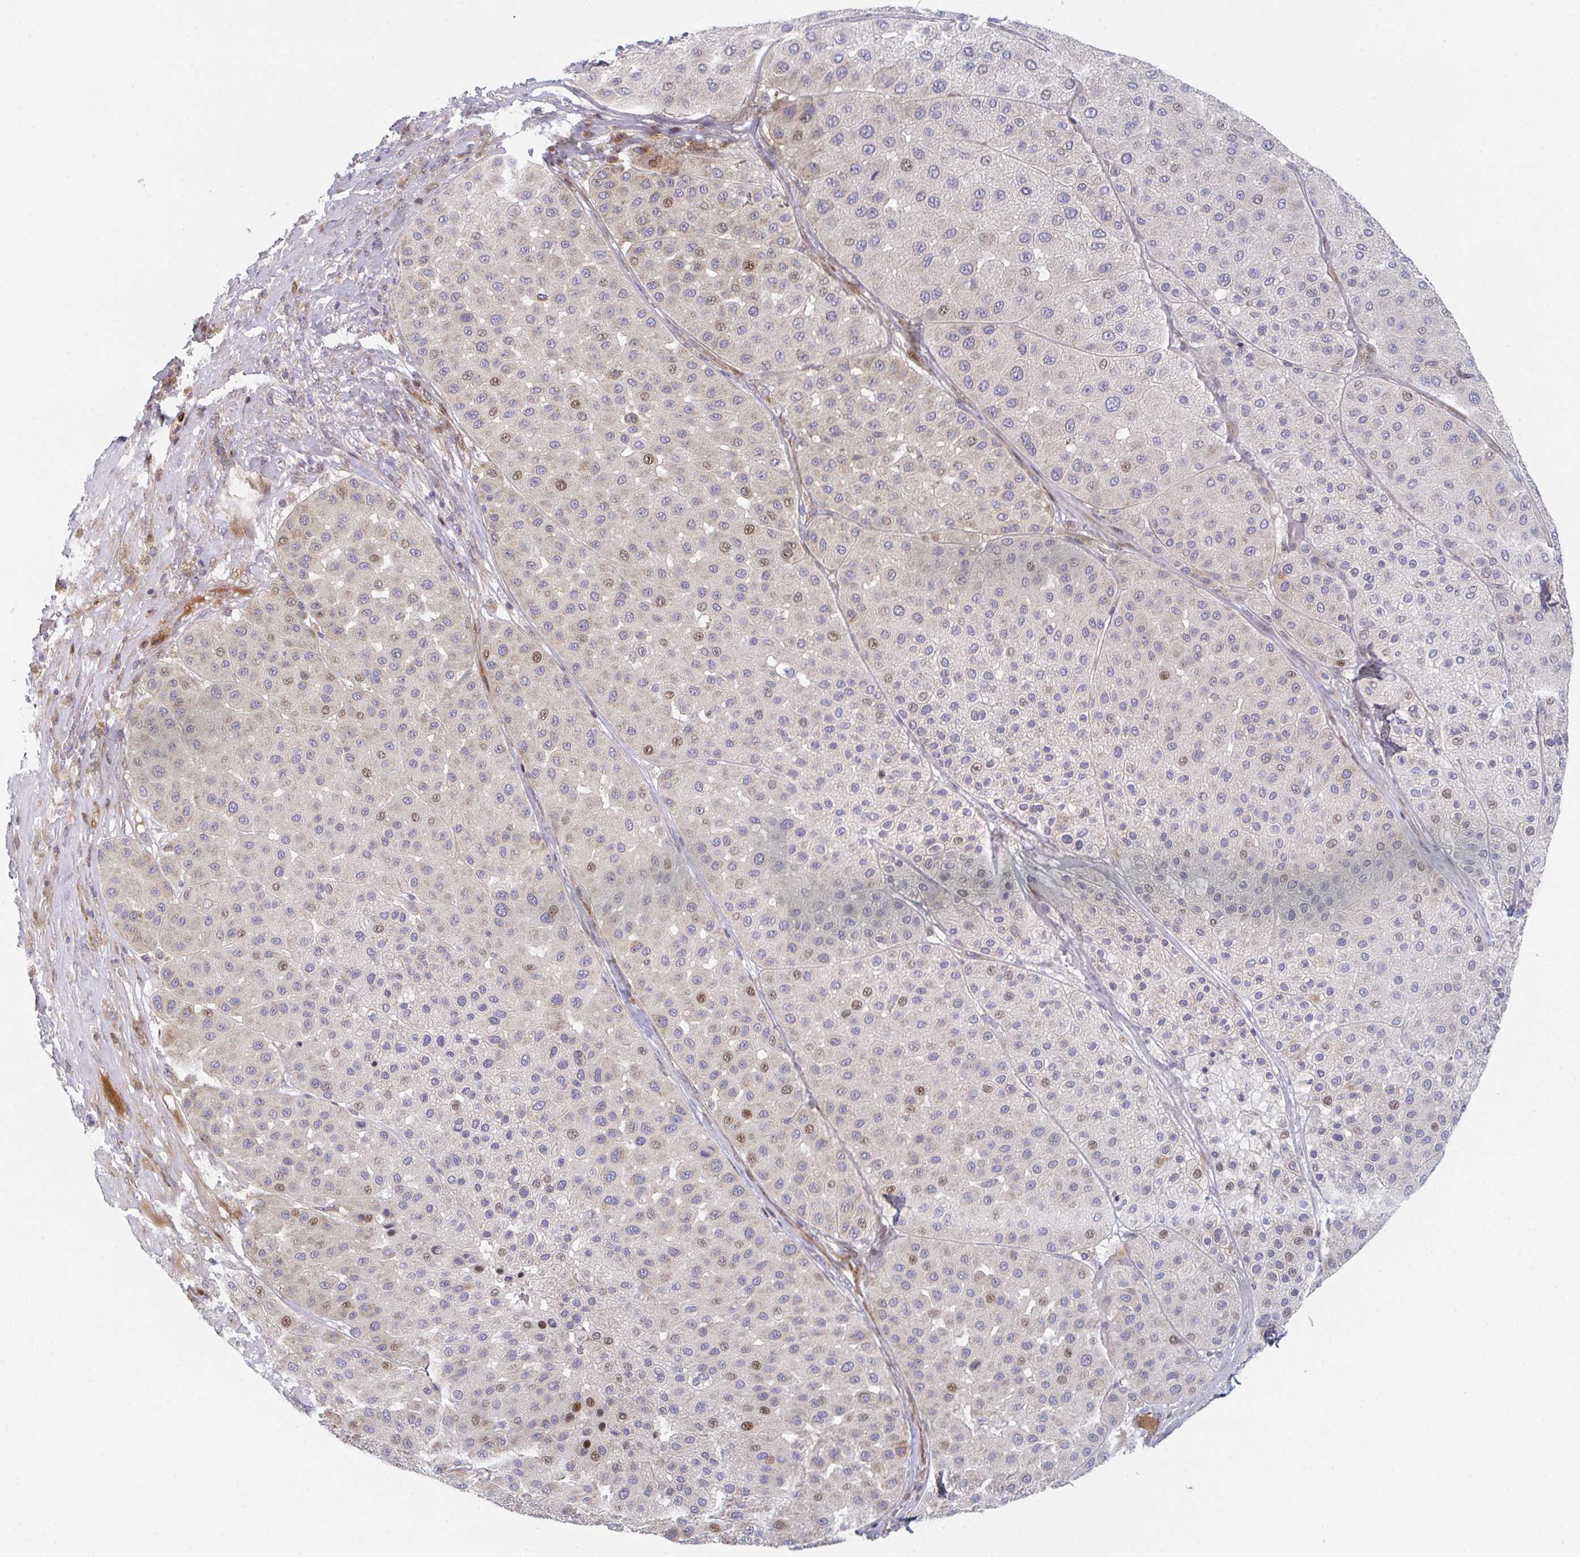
{"staining": {"intensity": "moderate", "quantity": "<25%", "location": "nuclear"}, "tissue": "melanoma", "cell_type": "Tumor cells", "image_type": "cancer", "snomed": [{"axis": "morphology", "description": "Malignant melanoma, Metastatic site"}, {"axis": "topography", "description": "Smooth muscle"}], "caption": "Tumor cells display low levels of moderate nuclear positivity in approximately <25% of cells in human melanoma. The protein is stained brown, and the nuclei are stained in blue (DAB (3,3'-diaminobenzidine) IHC with brightfield microscopy, high magnification).", "gene": "ZNF644", "patient": {"sex": "male", "age": 41}}